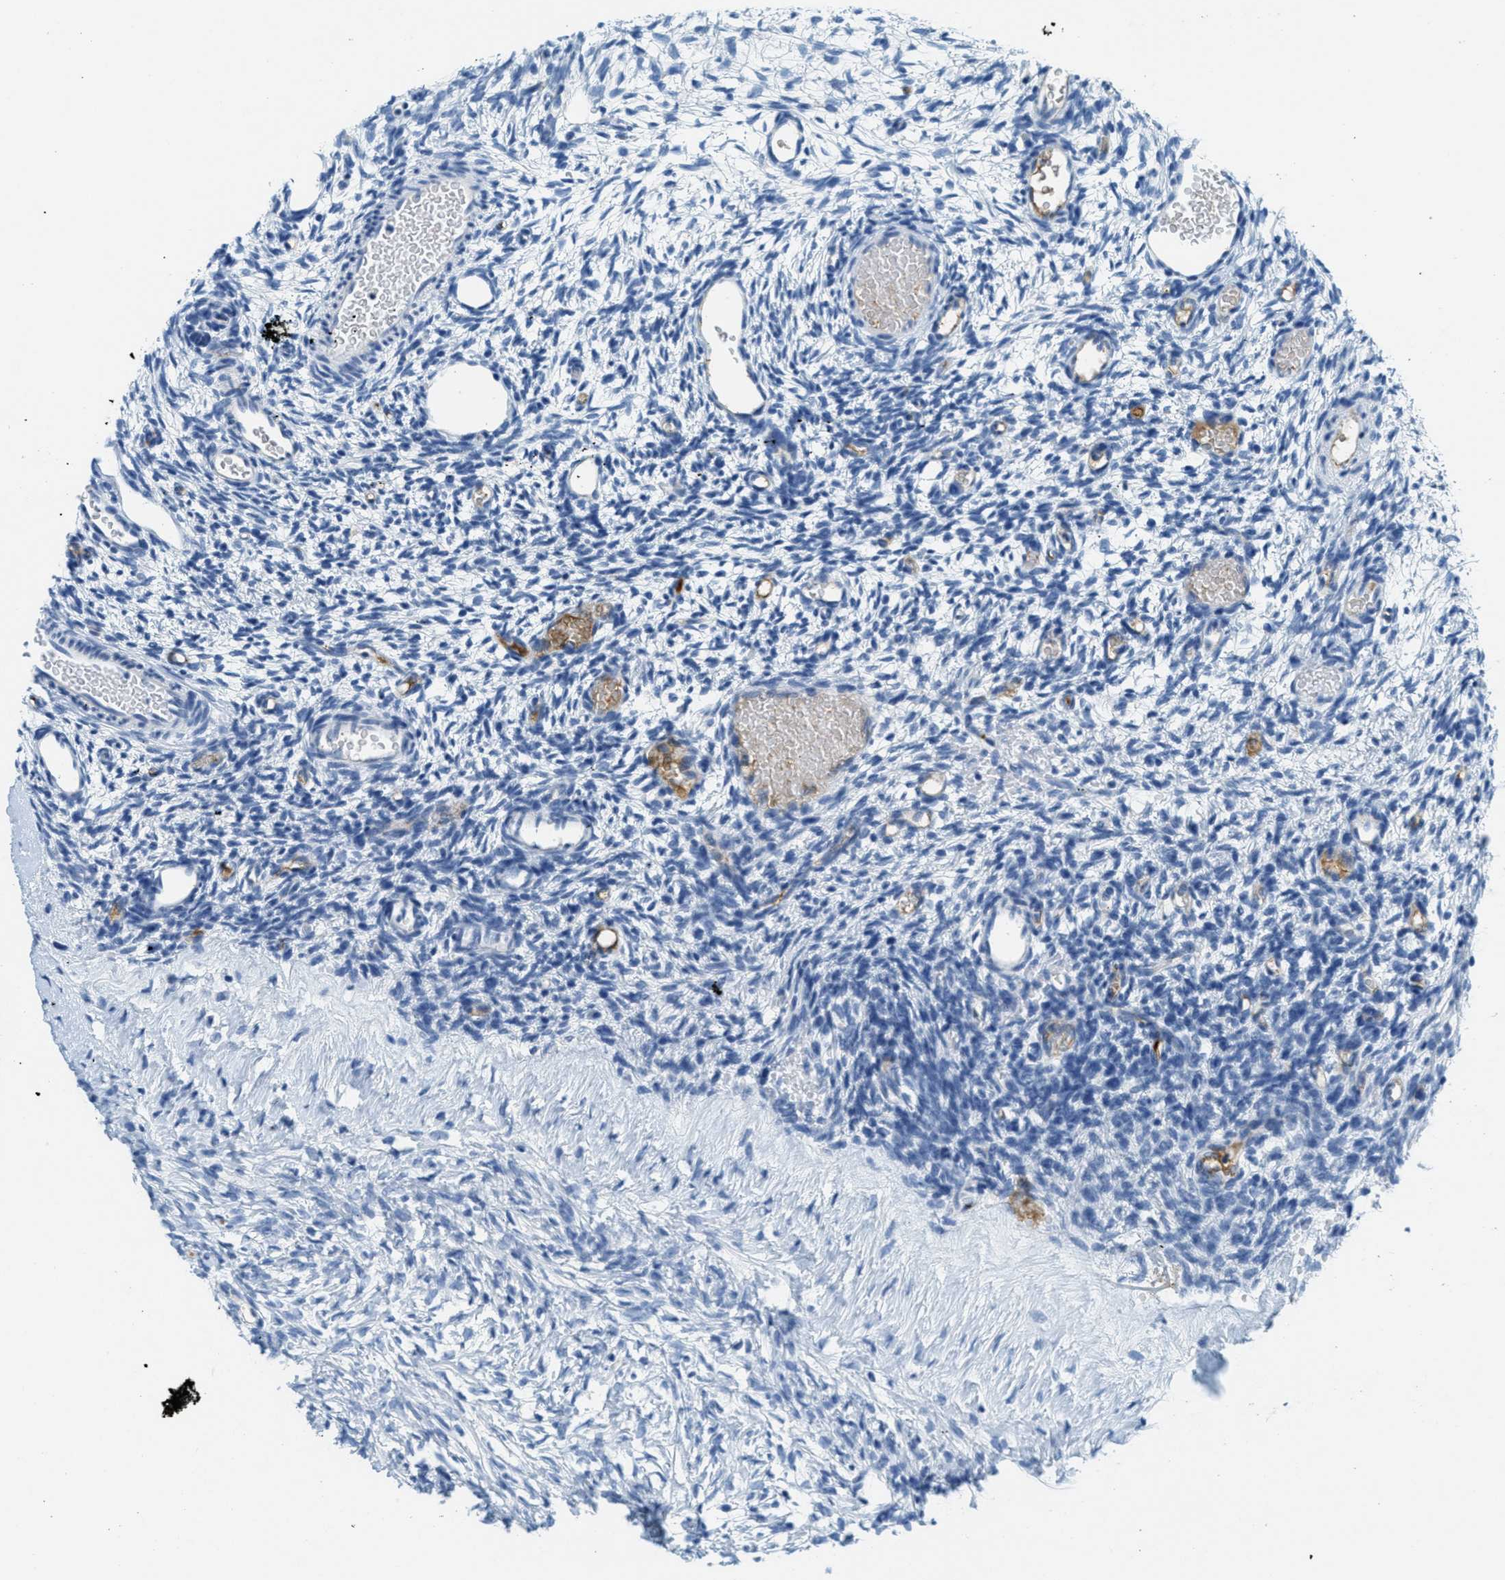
{"staining": {"intensity": "negative", "quantity": "none", "location": "none"}, "tissue": "ovary", "cell_type": "Ovarian stroma cells", "image_type": "normal", "snomed": [{"axis": "morphology", "description": "Normal tissue, NOS"}, {"axis": "topography", "description": "Ovary"}], "caption": "Ovary was stained to show a protein in brown. There is no significant staining in ovarian stroma cells. (DAB (3,3'-diaminobenzidine) immunohistochemistry visualized using brightfield microscopy, high magnification).", "gene": "A2M", "patient": {"sex": "female", "age": 35}}